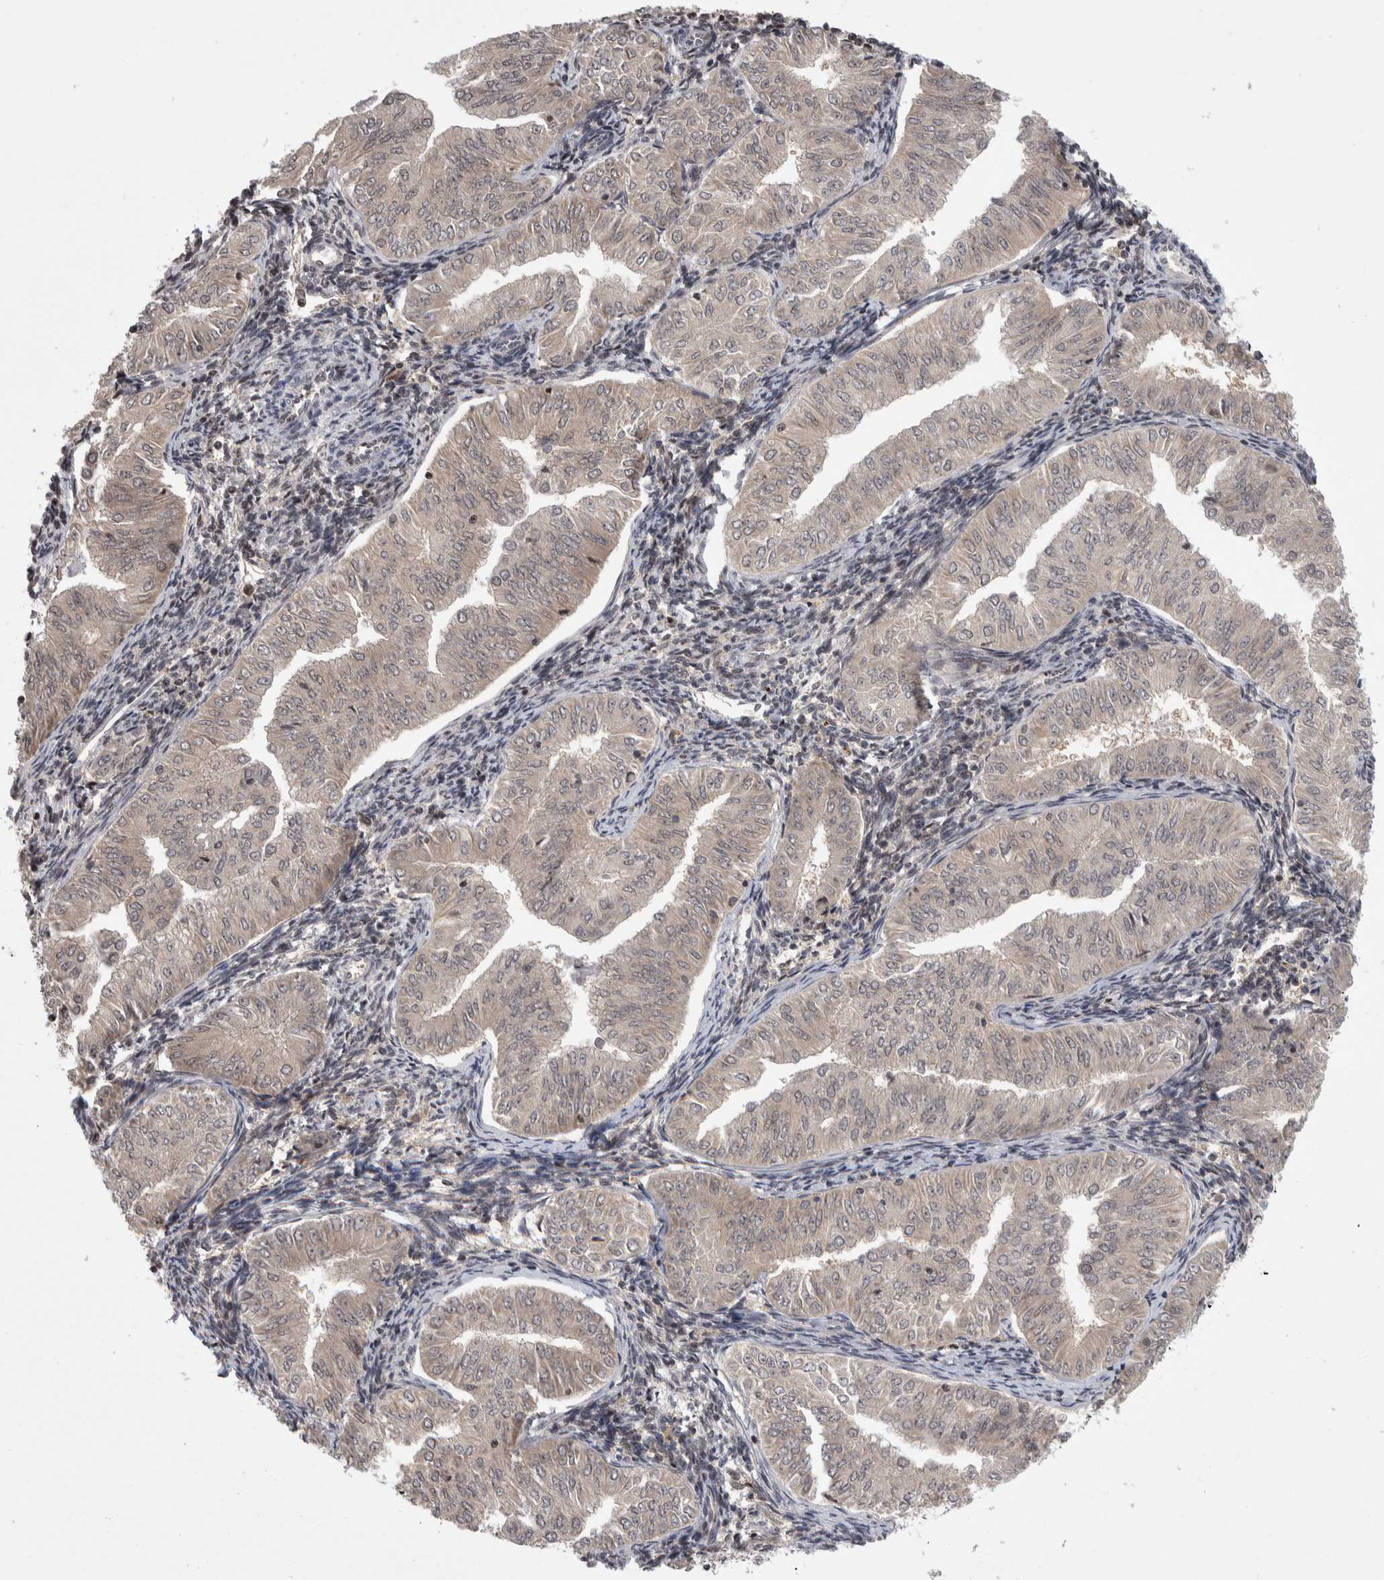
{"staining": {"intensity": "weak", "quantity": "25%-75%", "location": "cytoplasmic/membranous"}, "tissue": "endometrial cancer", "cell_type": "Tumor cells", "image_type": "cancer", "snomed": [{"axis": "morphology", "description": "Normal tissue, NOS"}, {"axis": "morphology", "description": "Adenocarcinoma, NOS"}, {"axis": "topography", "description": "Endometrium"}], "caption": "Adenocarcinoma (endometrial) stained with a brown dye exhibits weak cytoplasmic/membranous positive expression in approximately 25%-75% of tumor cells.", "gene": "ZSCAN21", "patient": {"sex": "female", "age": 53}}